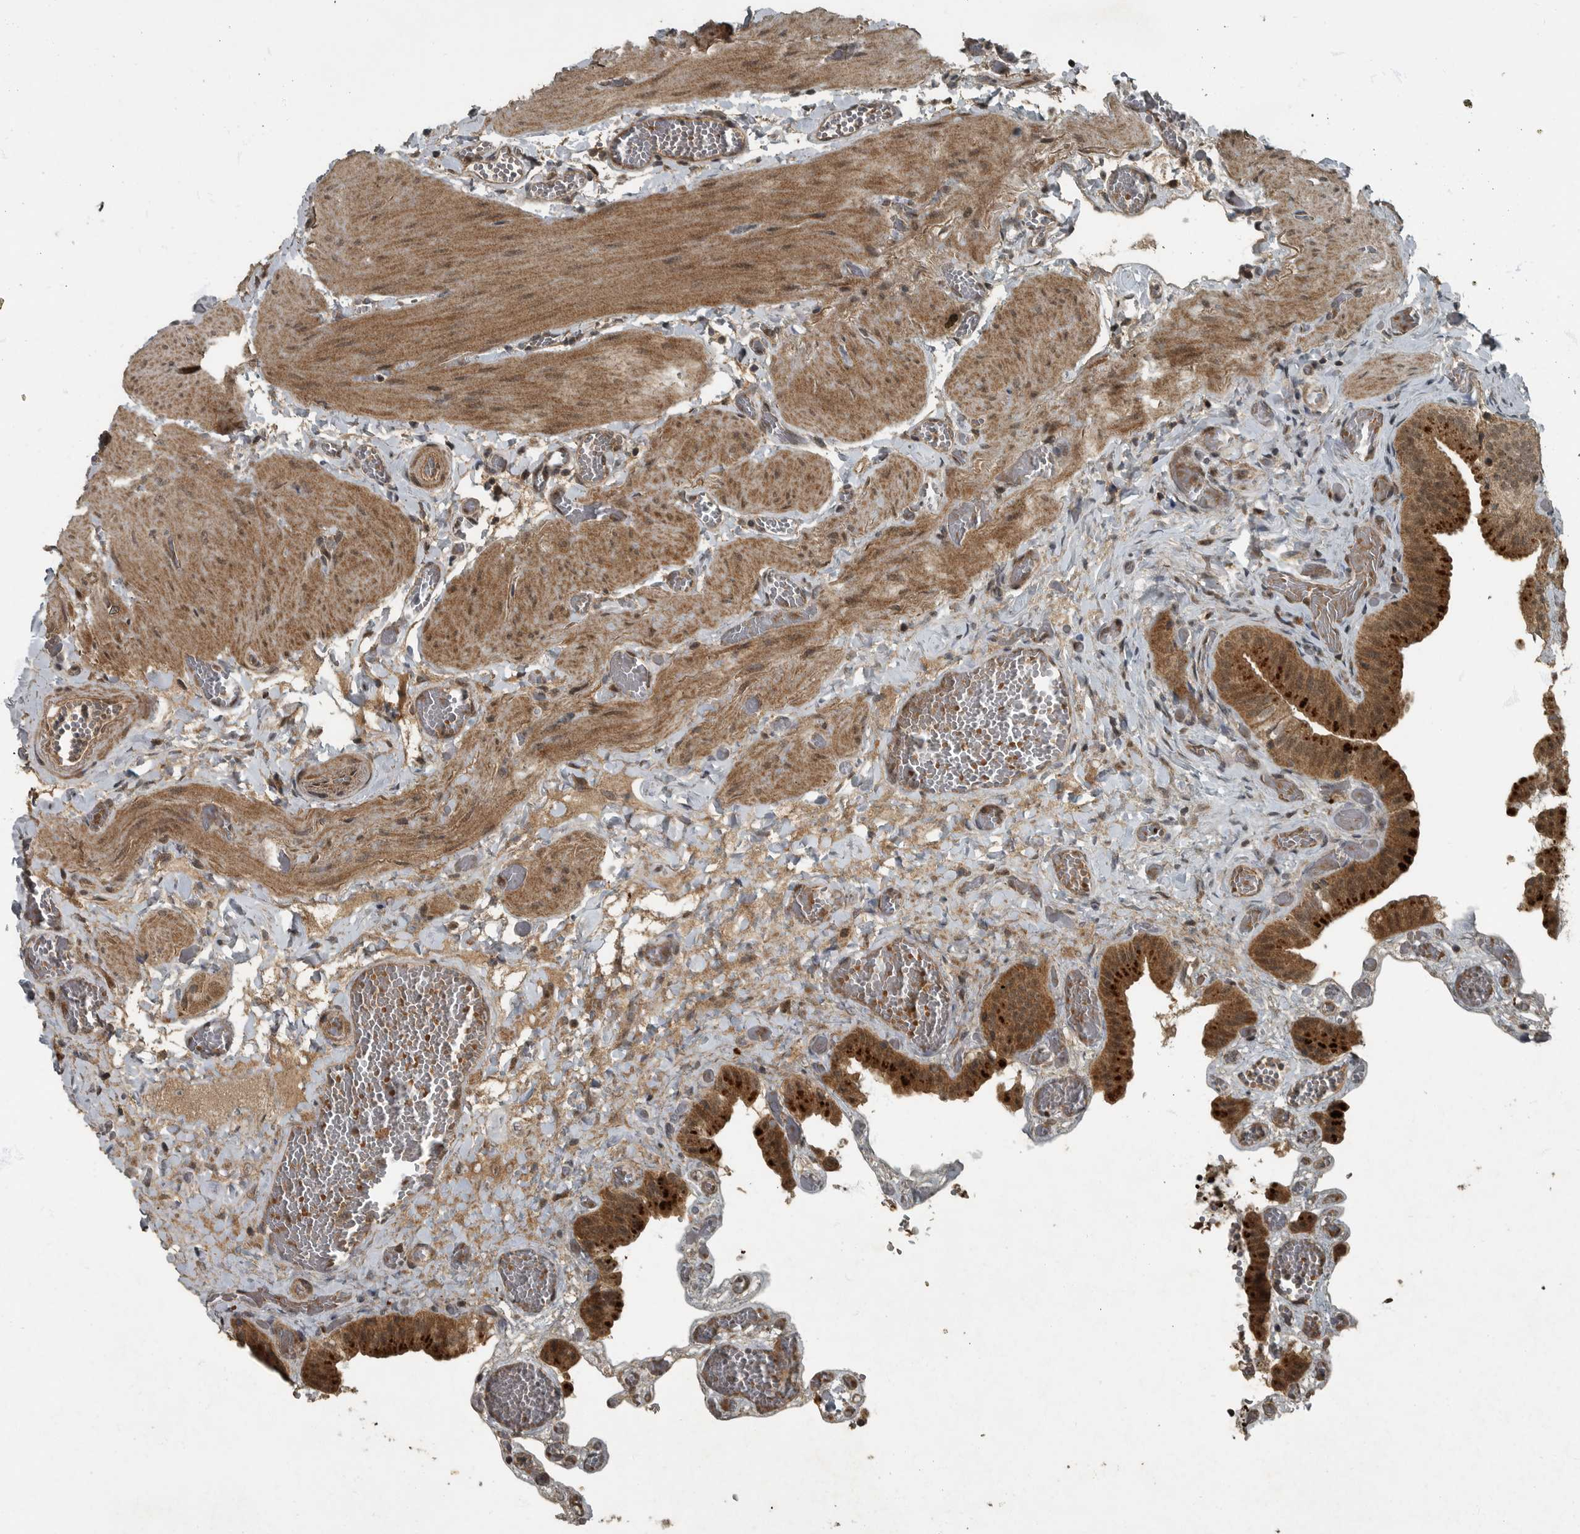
{"staining": {"intensity": "moderate", "quantity": ">75%", "location": "cytoplasmic/membranous"}, "tissue": "gallbladder", "cell_type": "Glandular cells", "image_type": "normal", "snomed": [{"axis": "morphology", "description": "Normal tissue, NOS"}, {"axis": "topography", "description": "Gallbladder"}], "caption": "High-magnification brightfield microscopy of unremarkable gallbladder stained with DAB (brown) and counterstained with hematoxylin (blue). glandular cells exhibit moderate cytoplasmic/membranous expression is seen in approximately>75% of cells. The protein is stained brown, and the nuclei are stained in blue (DAB IHC with brightfield microscopy, high magnification).", "gene": "FOXO1", "patient": {"sex": "female", "age": 64}}